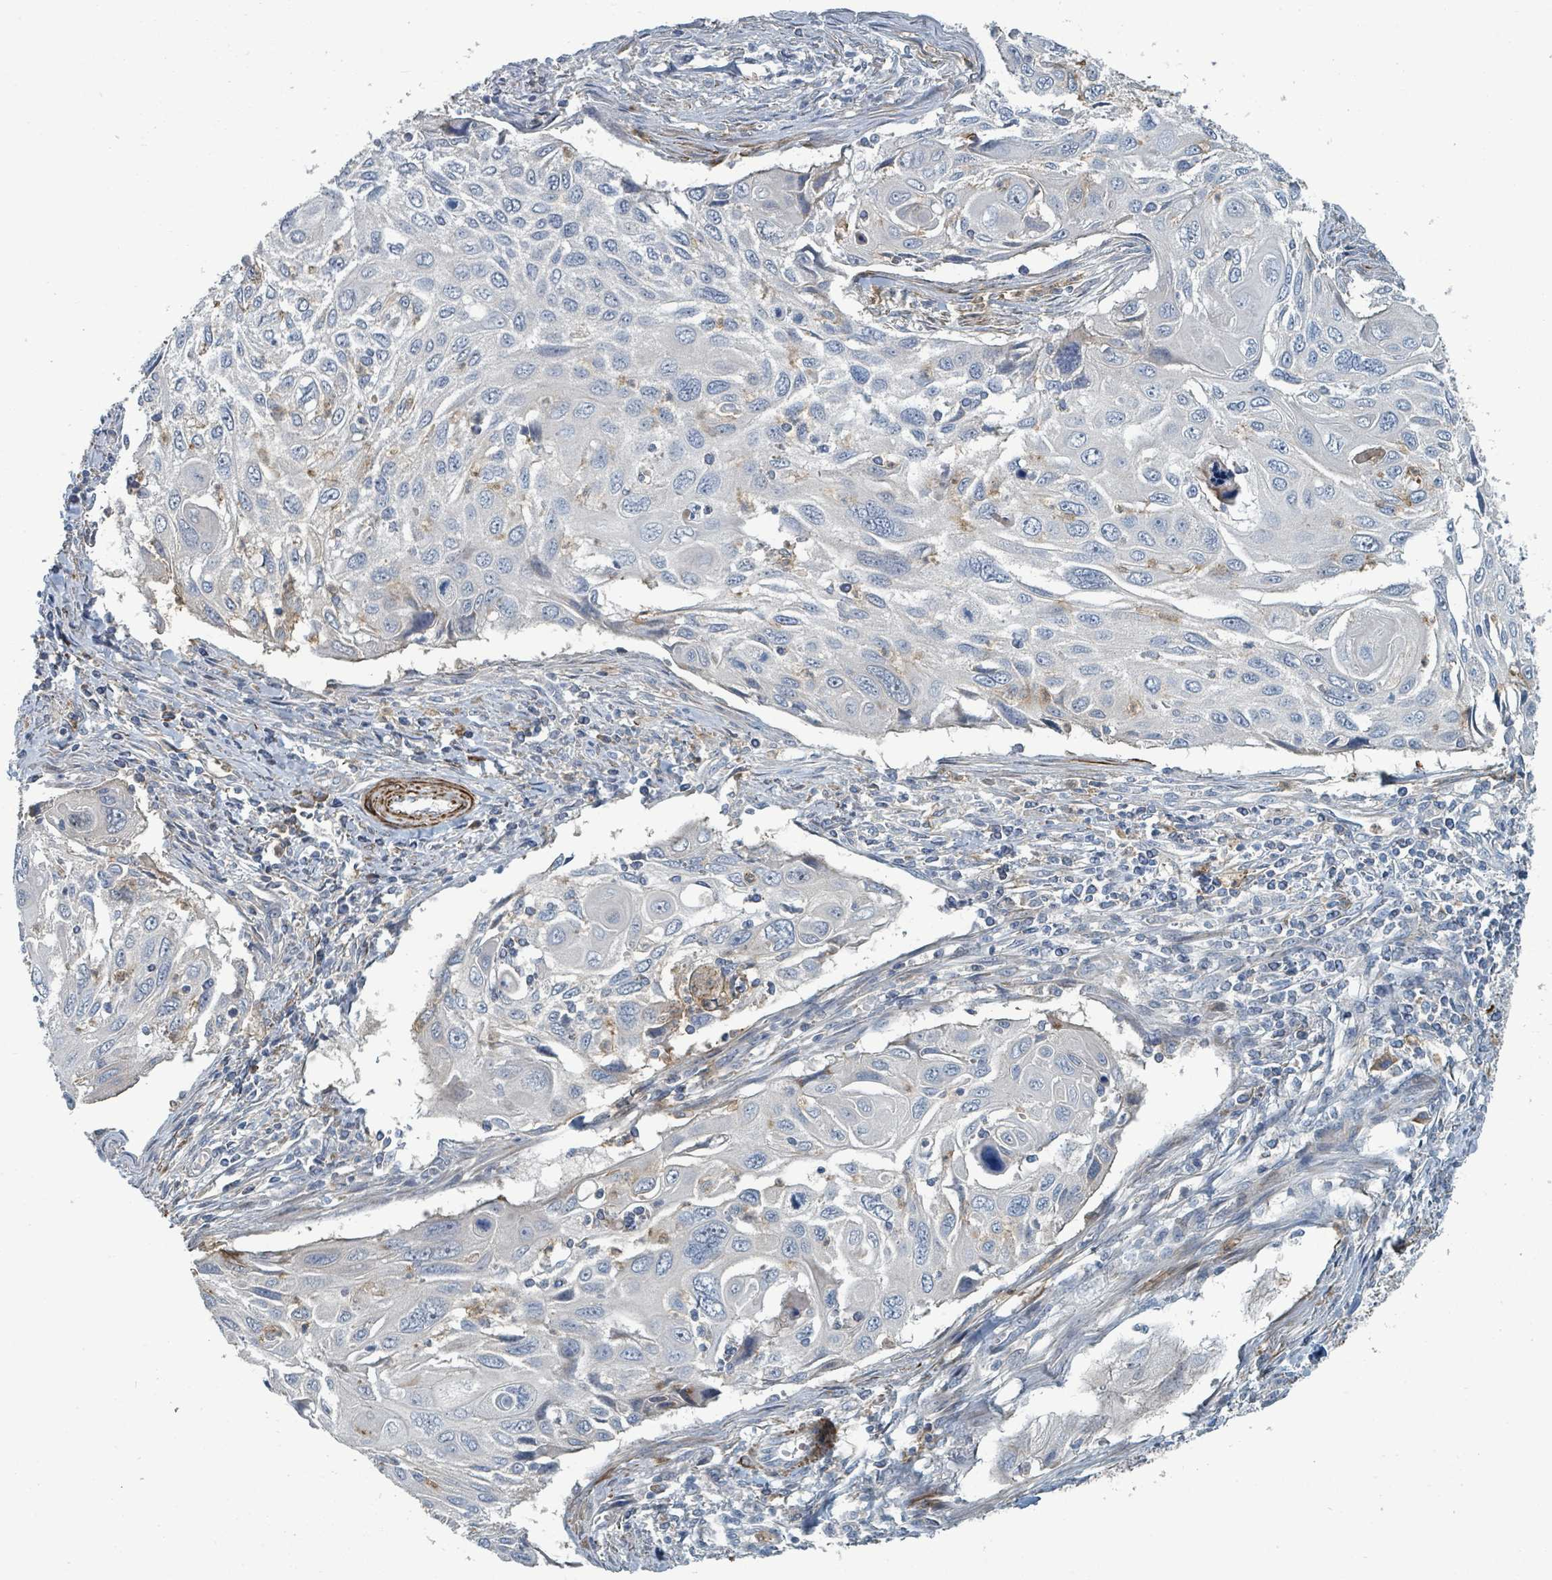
{"staining": {"intensity": "negative", "quantity": "none", "location": "none"}, "tissue": "cervical cancer", "cell_type": "Tumor cells", "image_type": "cancer", "snomed": [{"axis": "morphology", "description": "Squamous cell carcinoma, NOS"}, {"axis": "topography", "description": "Cervix"}], "caption": "Protein analysis of cervical cancer exhibits no significant staining in tumor cells.", "gene": "SLC44A5", "patient": {"sex": "female", "age": 70}}